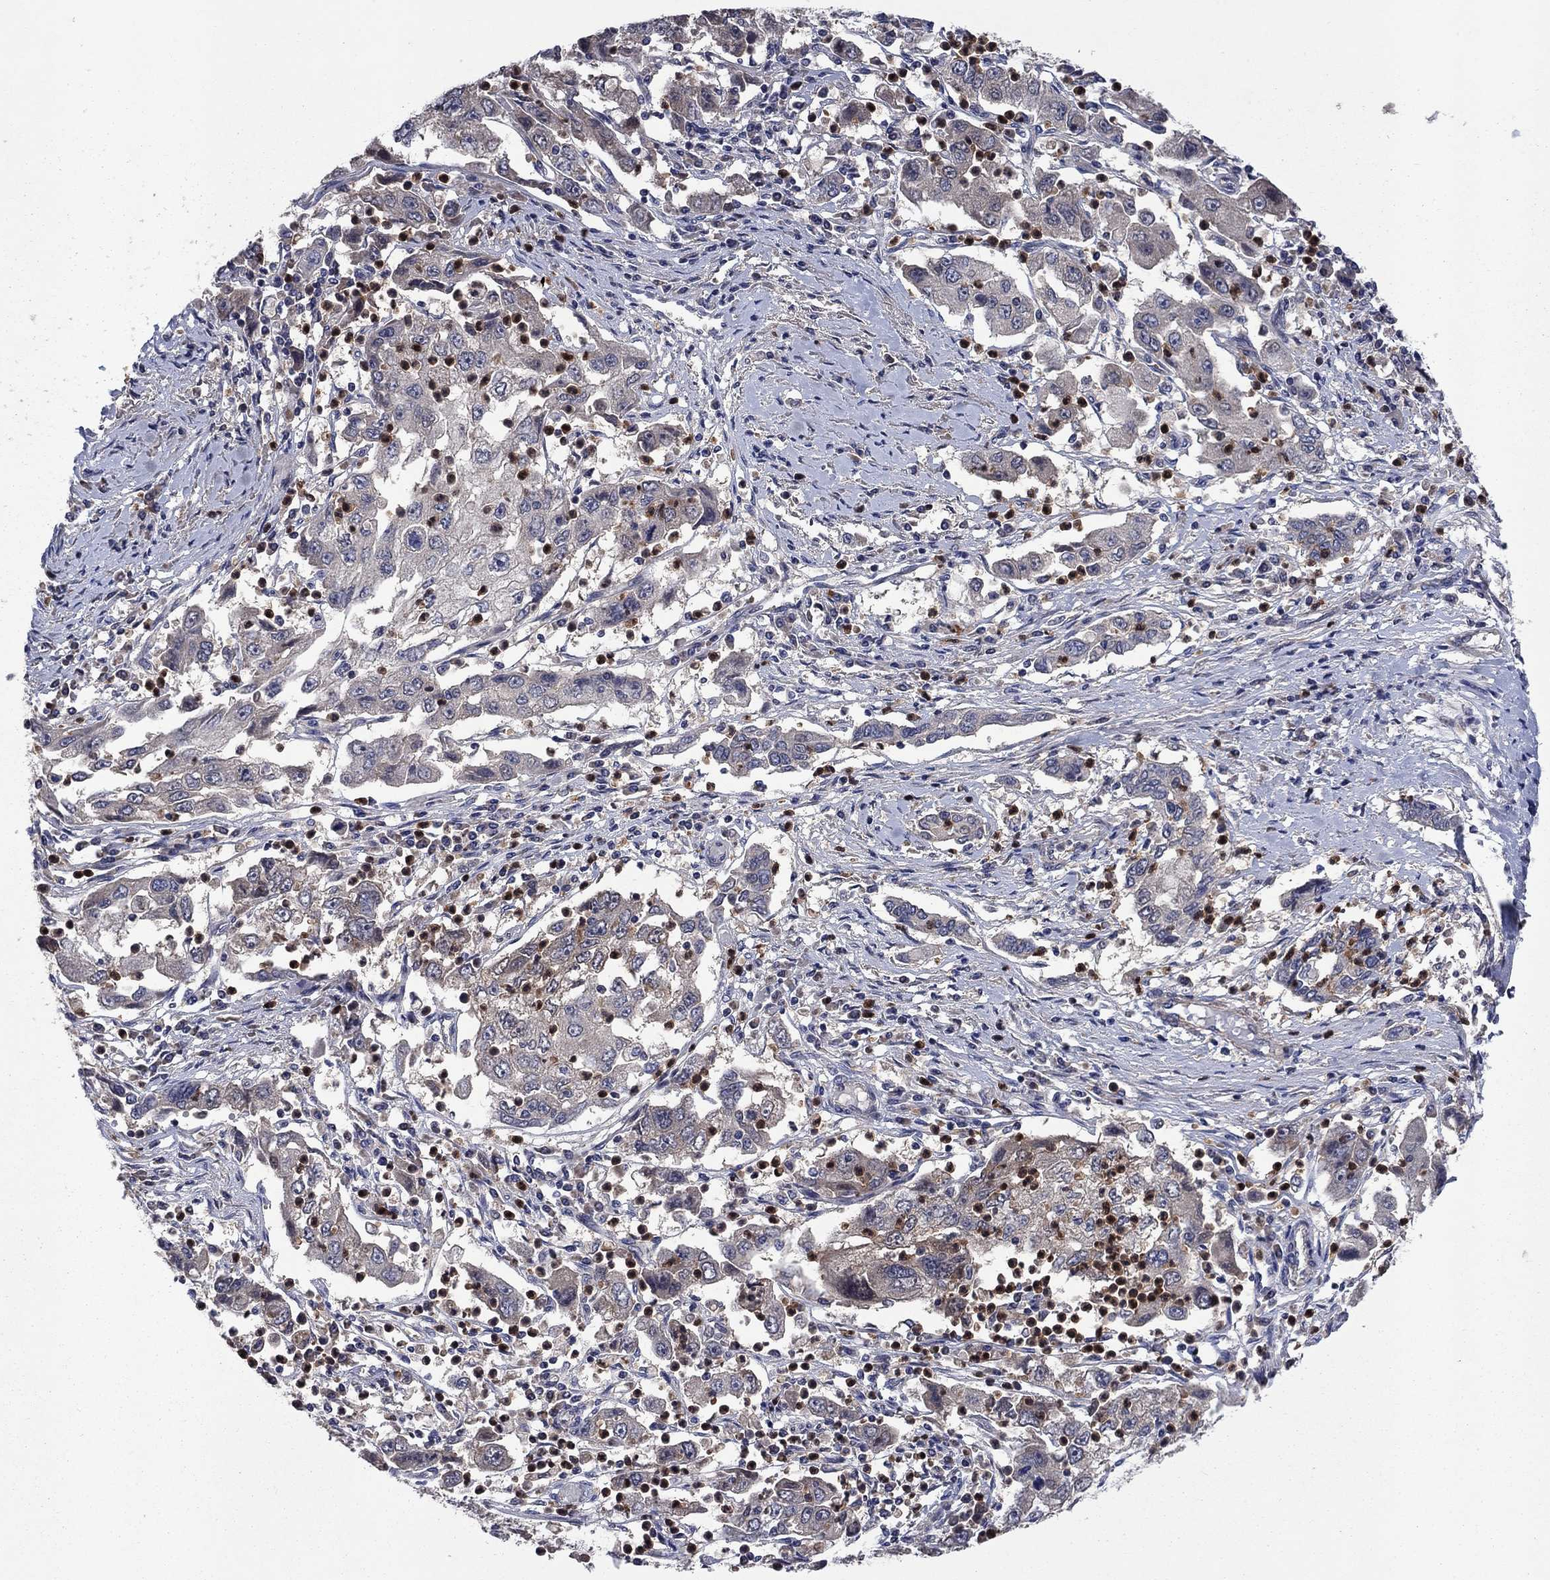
{"staining": {"intensity": "negative", "quantity": "none", "location": "none"}, "tissue": "cervical cancer", "cell_type": "Tumor cells", "image_type": "cancer", "snomed": [{"axis": "morphology", "description": "Squamous cell carcinoma, NOS"}, {"axis": "topography", "description": "Cervix"}], "caption": "IHC of human cervical cancer (squamous cell carcinoma) reveals no expression in tumor cells.", "gene": "MSRB1", "patient": {"sex": "female", "age": 36}}